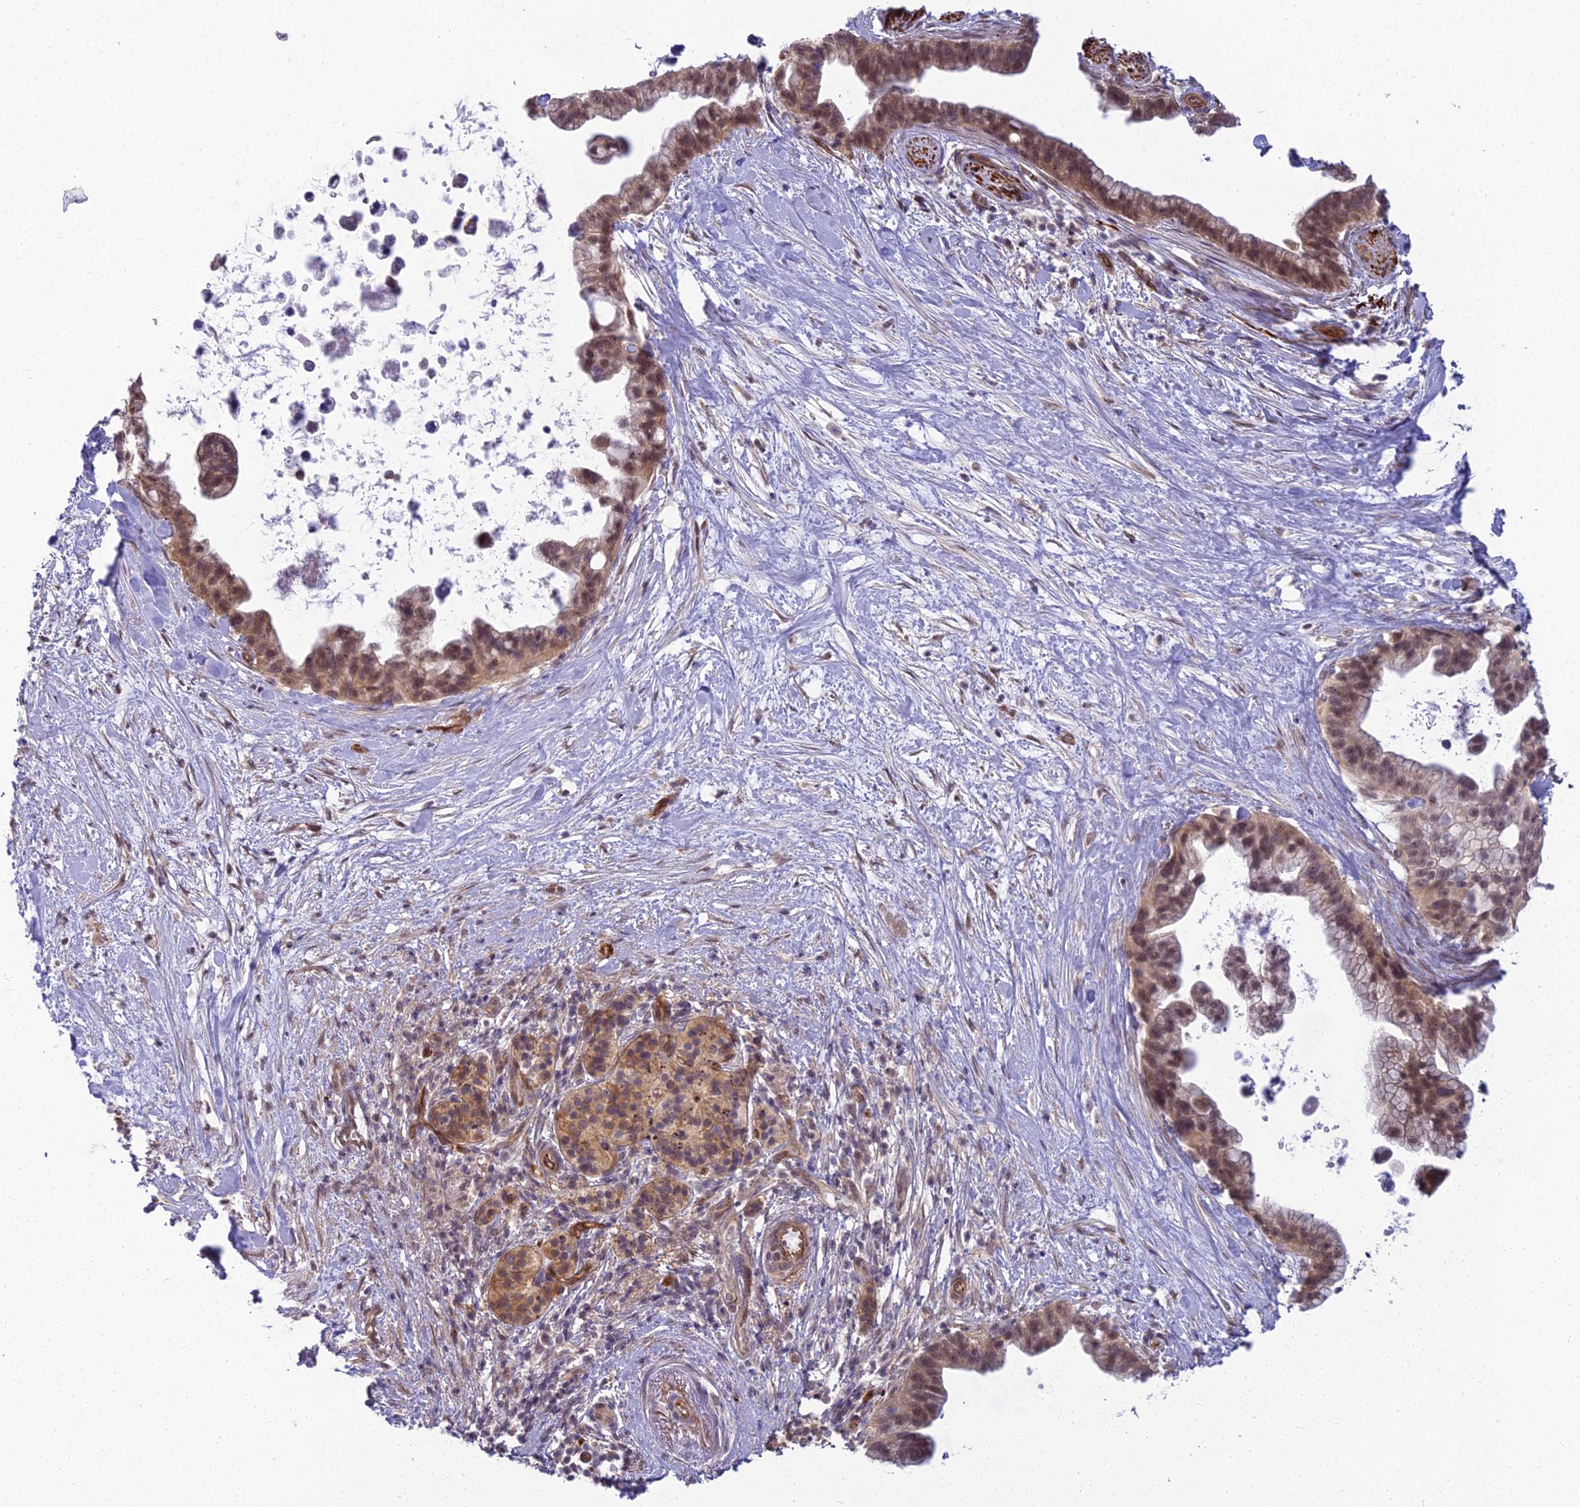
{"staining": {"intensity": "moderate", "quantity": ">75%", "location": "cytoplasmic/membranous,nuclear"}, "tissue": "pancreatic cancer", "cell_type": "Tumor cells", "image_type": "cancer", "snomed": [{"axis": "morphology", "description": "Adenocarcinoma, NOS"}, {"axis": "topography", "description": "Pancreas"}], "caption": "IHC staining of pancreatic cancer, which reveals medium levels of moderate cytoplasmic/membranous and nuclear staining in approximately >75% of tumor cells indicating moderate cytoplasmic/membranous and nuclear protein positivity. The staining was performed using DAB (3,3'-diaminobenzidine) (brown) for protein detection and nuclei were counterstained in hematoxylin (blue).", "gene": "RGL3", "patient": {"sex": "female", "age": 83}}